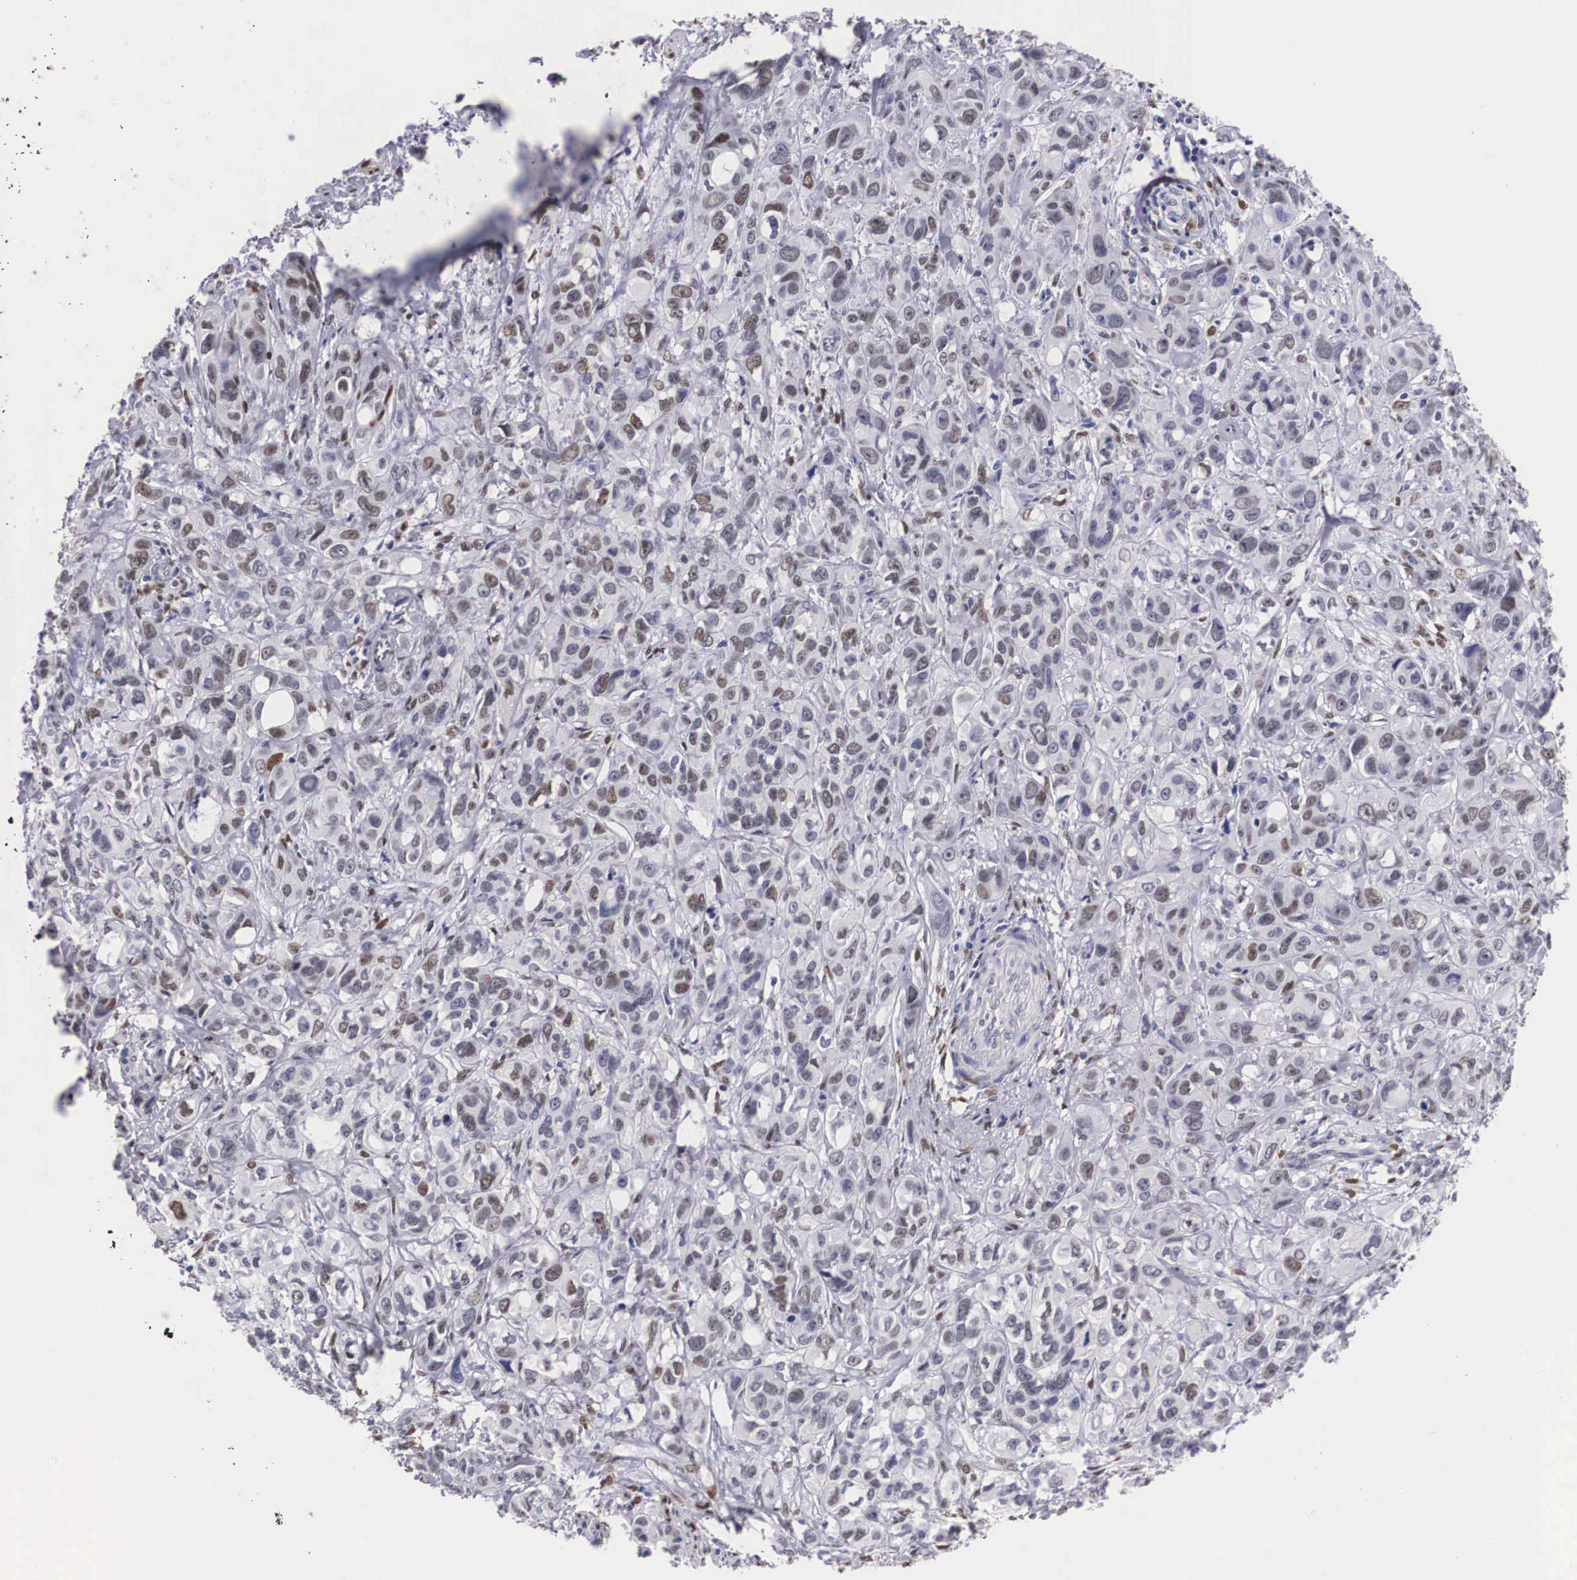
{"staining": {"intensity": "weak", "quantity": "25%-75%", "location": "nuclear"}, "tissue": "stomach cancer", "cell_type": "Tumor cells", "image_type": "cancer", "snomed": [{"axis": "morphology", "description": "Adenocarcinoma, NOS"}, {"axis": "topography", "description": "Stomach, upper"}], "caption": "This histopathology image displays immunohistochemistry (IHC) staining of stomach cancer, with low weak nuclear expression in about 25%-75% of tumor cells.", "gene": "KHDRBS3", "patient": {"sex": "male", "age": 47}}